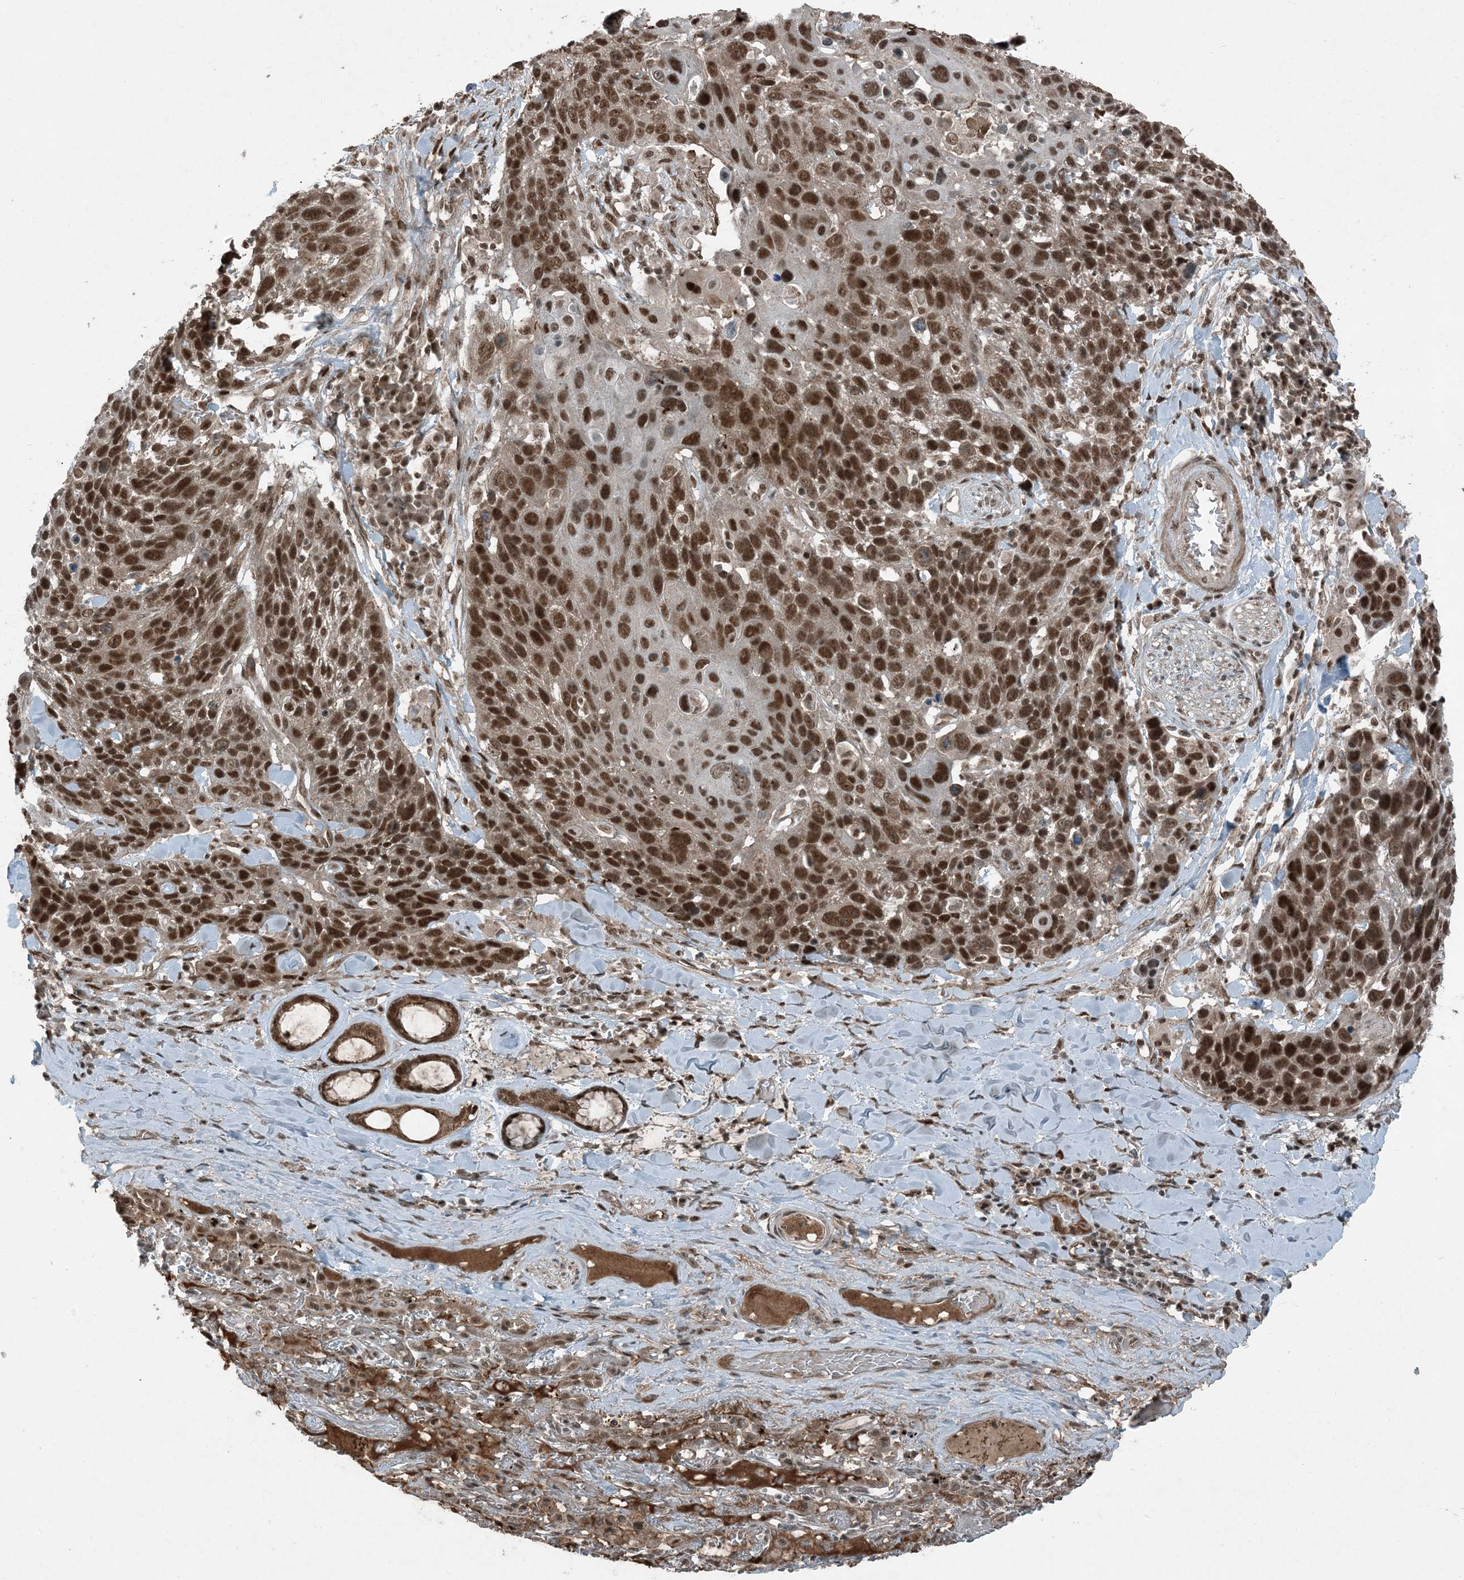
{"staining": {"intensity": "strong", "quantity": ">75%", "location": "nuclear"}, "tissue": "lung cancer", "cell_type": "Tumor cells", "image_type": "cancer", "snomed": [{"axis": "morphology", "description": "Squamous cell carcinoma, NOS"}, {"axis": "topography", "description": "Lung"}], "caption": "Immunohistochemistry (DAB (3,3'-diaminobenzidine)) staining of lung cancer shows strong nuclear protein positivity in approximately >75% of tumor cells.", "gene": "TRAPPC12", "patient": {"sex": "male", "age": 66}}